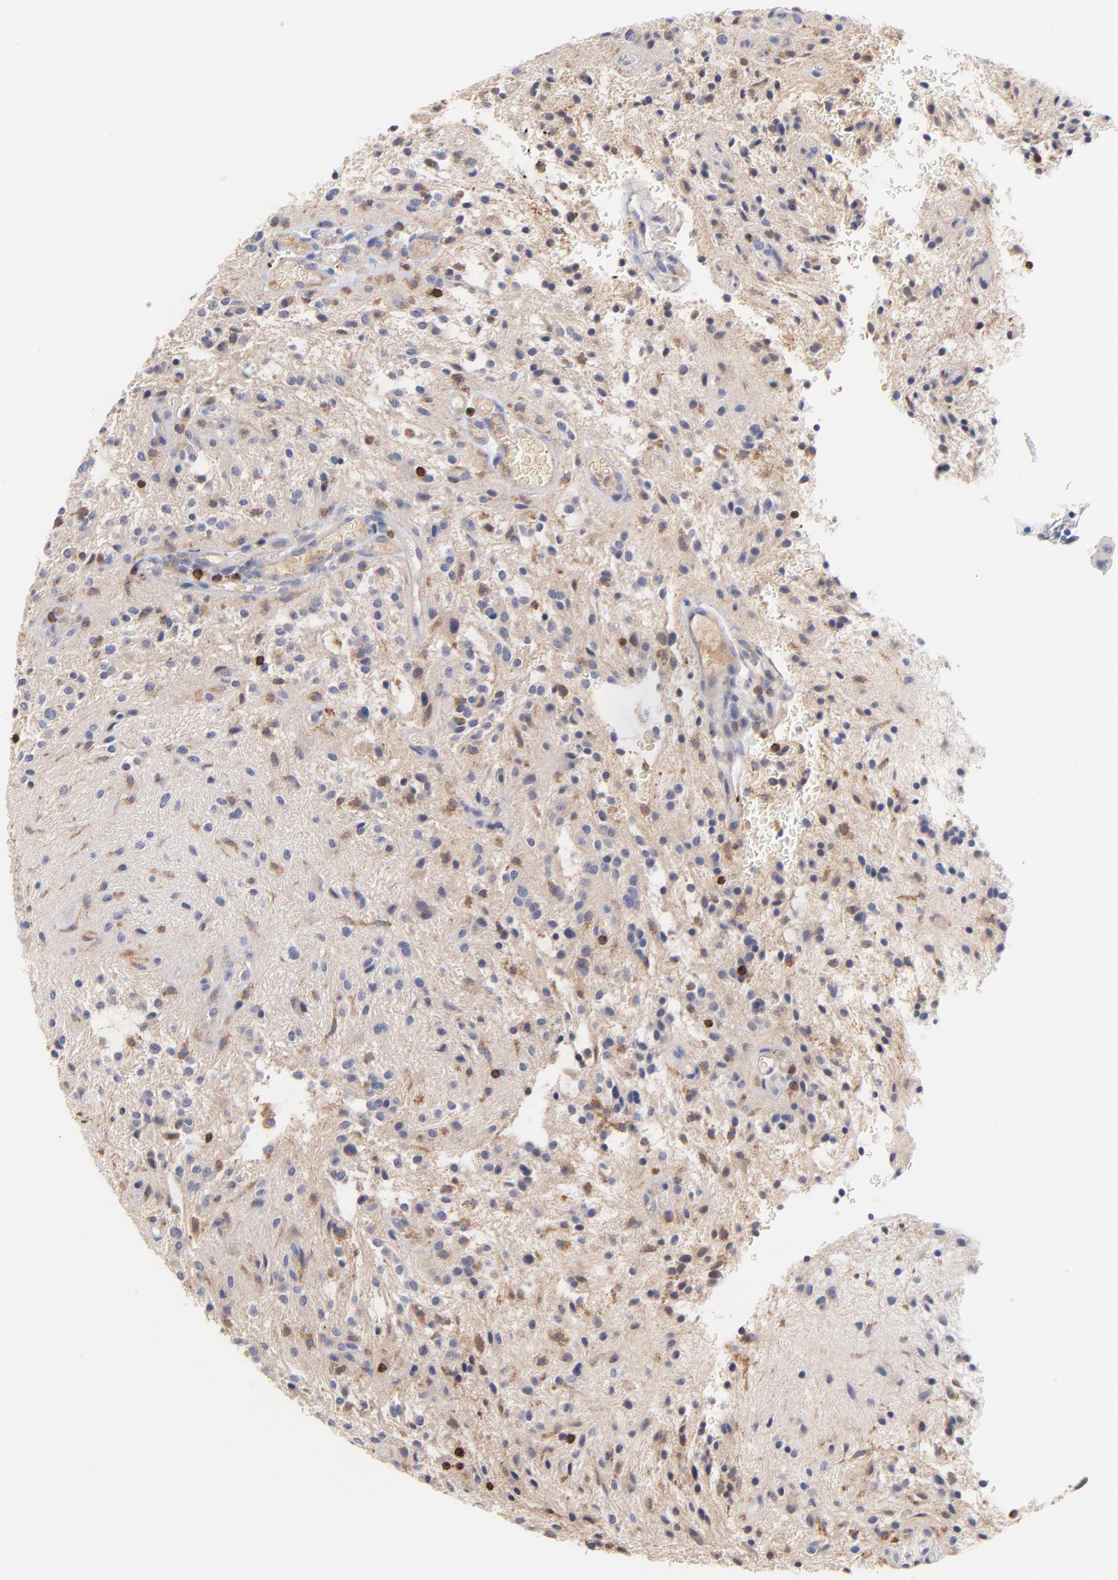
{"staining": {"intensity": "moderate", "quantity": "25%-75%", "location": "cytoplasmic/membranous"}, "tissue": "glioma", "cell_type": "Tumor cells", "image_type": "cancer", "snomed": [{"axis": "morphology", "description": "Glioma, malignant, NOS"}, {"axis": "topography", "description": "Cerebellum"}], "caption": "Brown immunohistochemical staining in human glioma shows moderate cytoplasmic/membranous staining in about 25%-75% of tumor cells. (Brightfield microscopy of DAB IHC at high magnification).", "gene": "KREMEN2", "patient": {"sex": "female", "age": 10}}